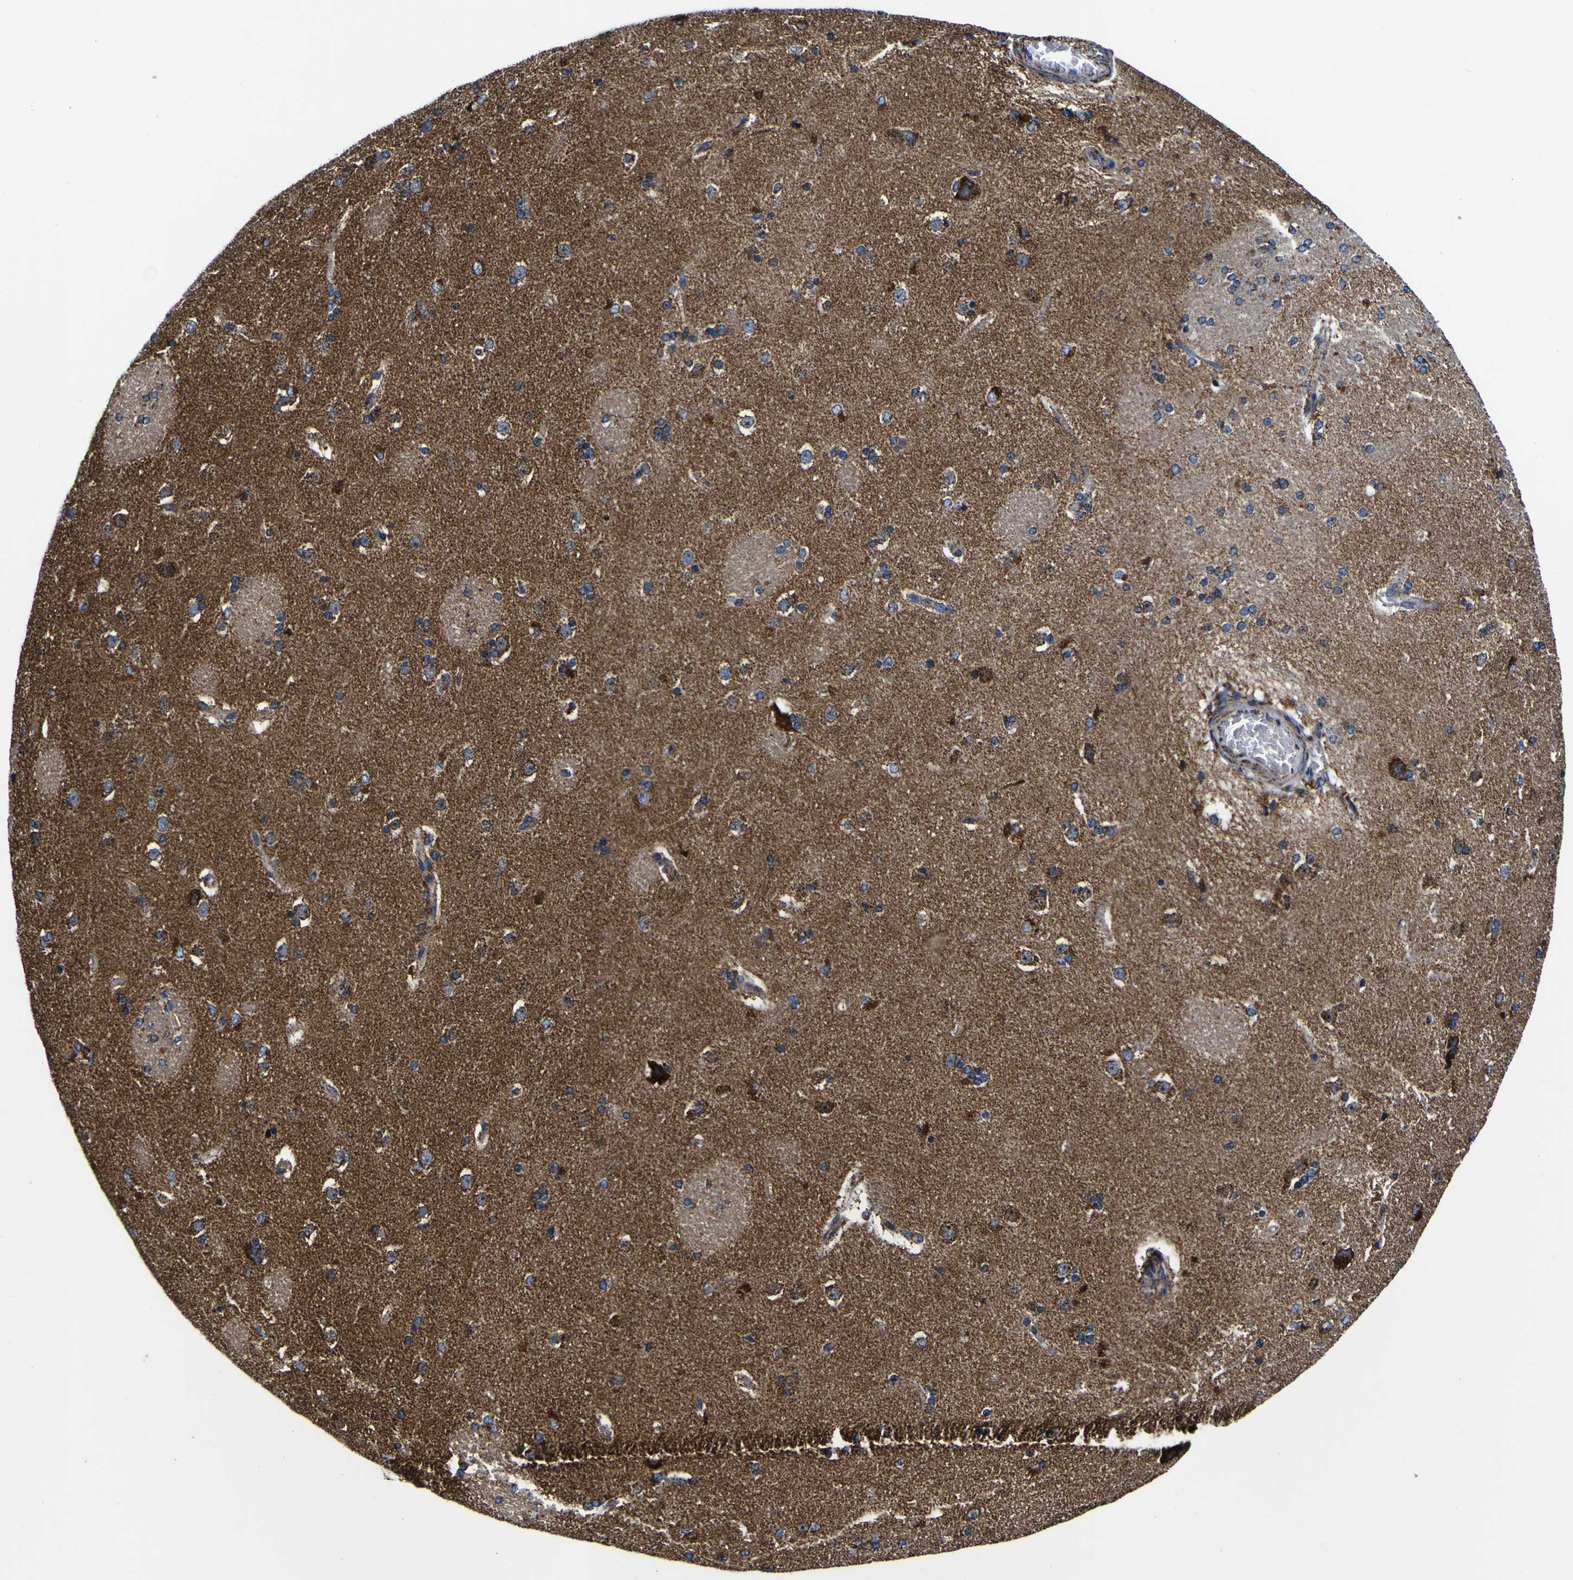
{"staining": {"intensity": "moderate", "quantity": "25%-75%", "location": "cytoplasmic/membranous"}, "tissue": "caudate", "cell_type": "Glial cells", "image_type": "normal", "snomed": [{"axis": "morphology", "description": "Normal tissue, NOS"}, {"axis": "topography", "description": "Lateral ventricle wall"}], "caption": "A medium amount of moderate cytoplasmic/membranous staining is appreciated in about 25%-75% of glial cells in normal caudate. The staining is performed using DAB (3,3'-diaminobenzidine) brown chromogen to label protein expression. The nuclei are counter-stained blue using hematoxylin.", "gene": "PTRH2", "patient": {"sex": "female", "age": 19}}